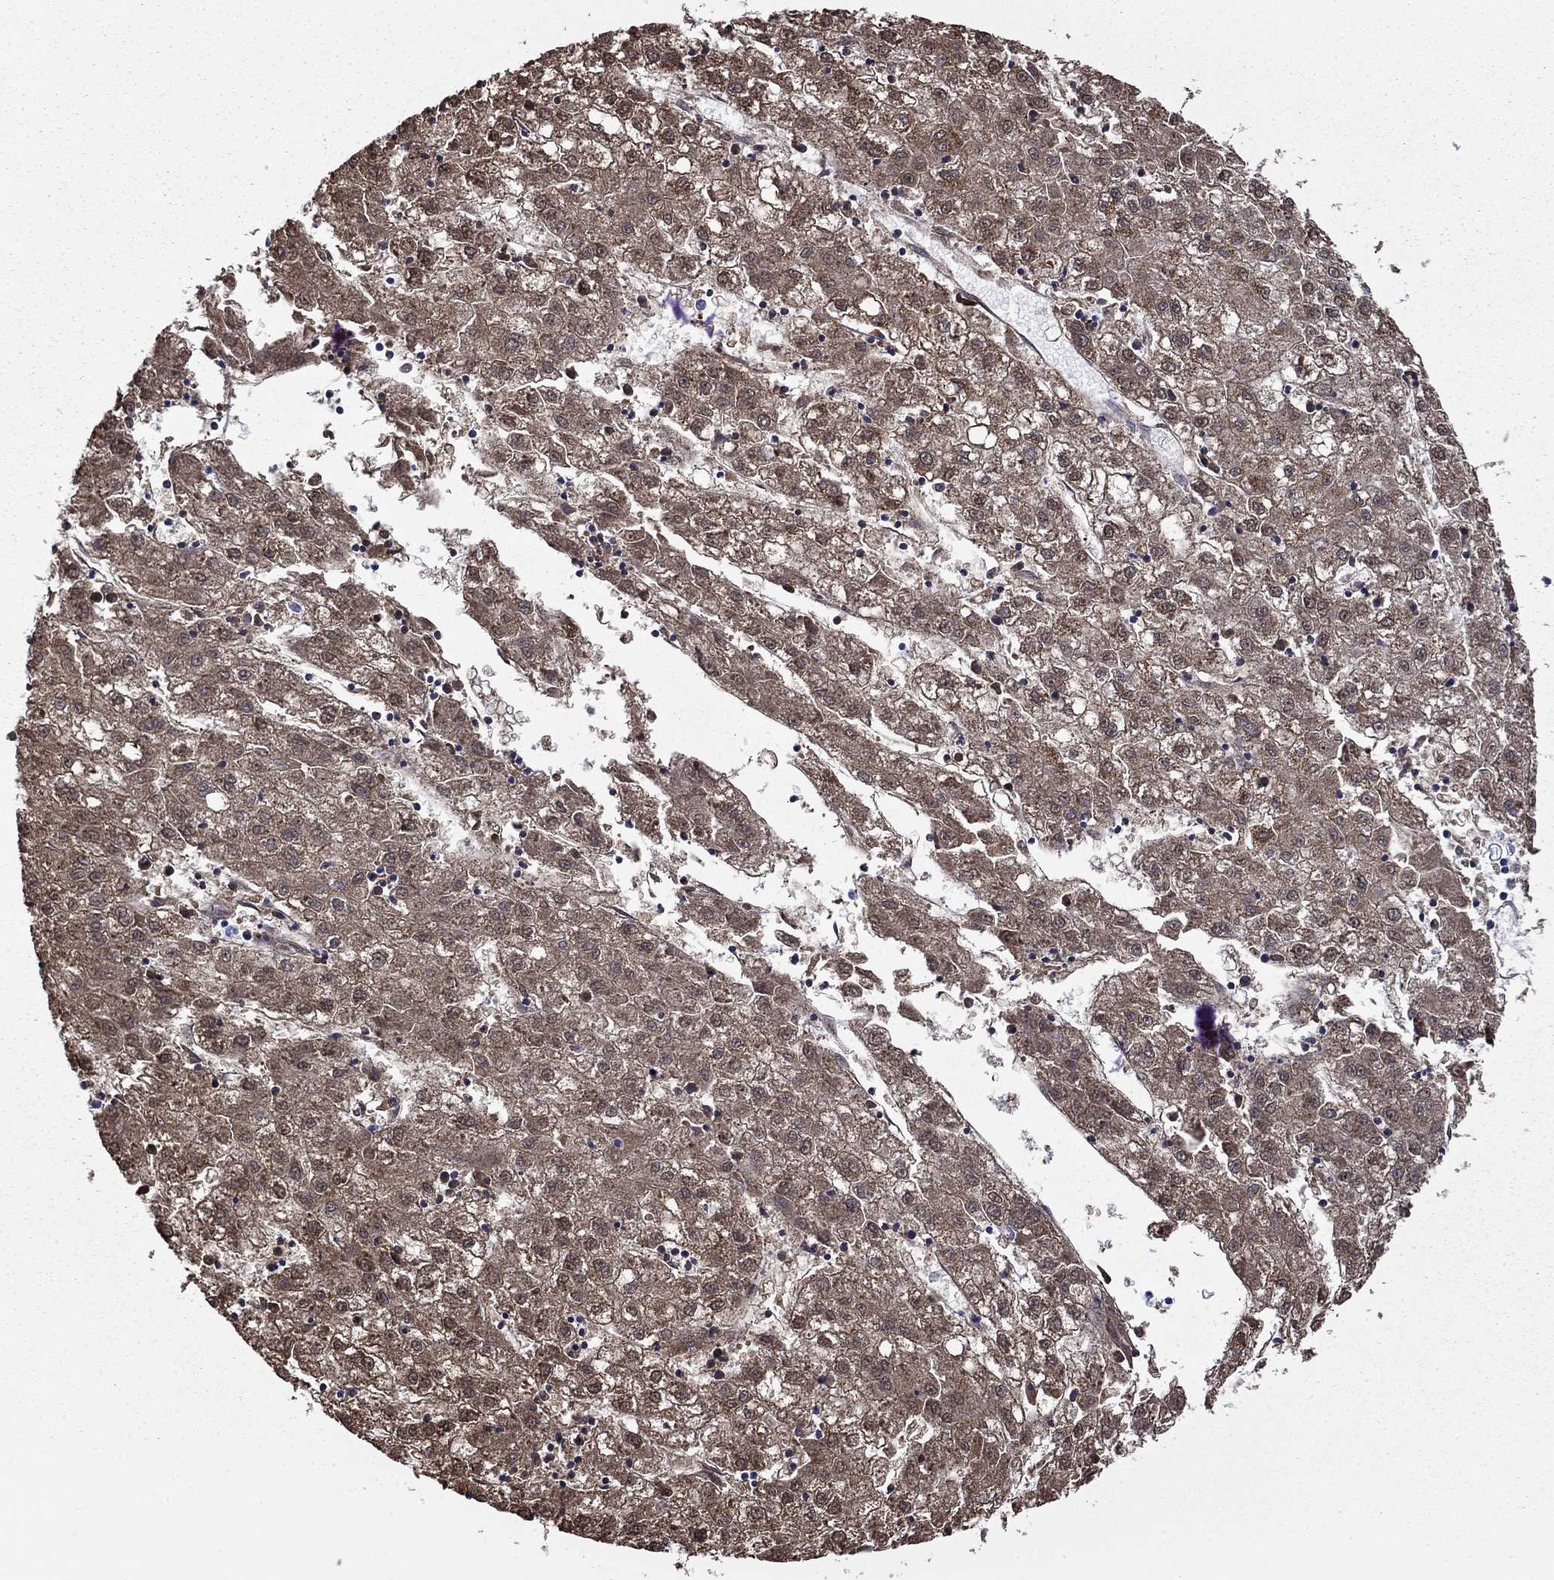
{"staining": {"intensity": "moderate", "quantity": ">75%", "location": "cytoplasmic/membranous"}, "tissue": "liver cancer", "cell_type": "Tumor cells", "image_type": "cancer", "snomed": [{"axis": "morphology", "description": "Carcinoma, Hepatocellular, NOS"}, {"axis": "topography", "description": "Liver"}], "caption": "Immunohistochemical staining of human liver hepatocellular carcinoma demonstrates medium levels of moderate cytoplasmic/membranous expression in approximately >75% of tumor cells.", "gene": "ACADSB", "patient": {"sex": "male", "age": 72}}